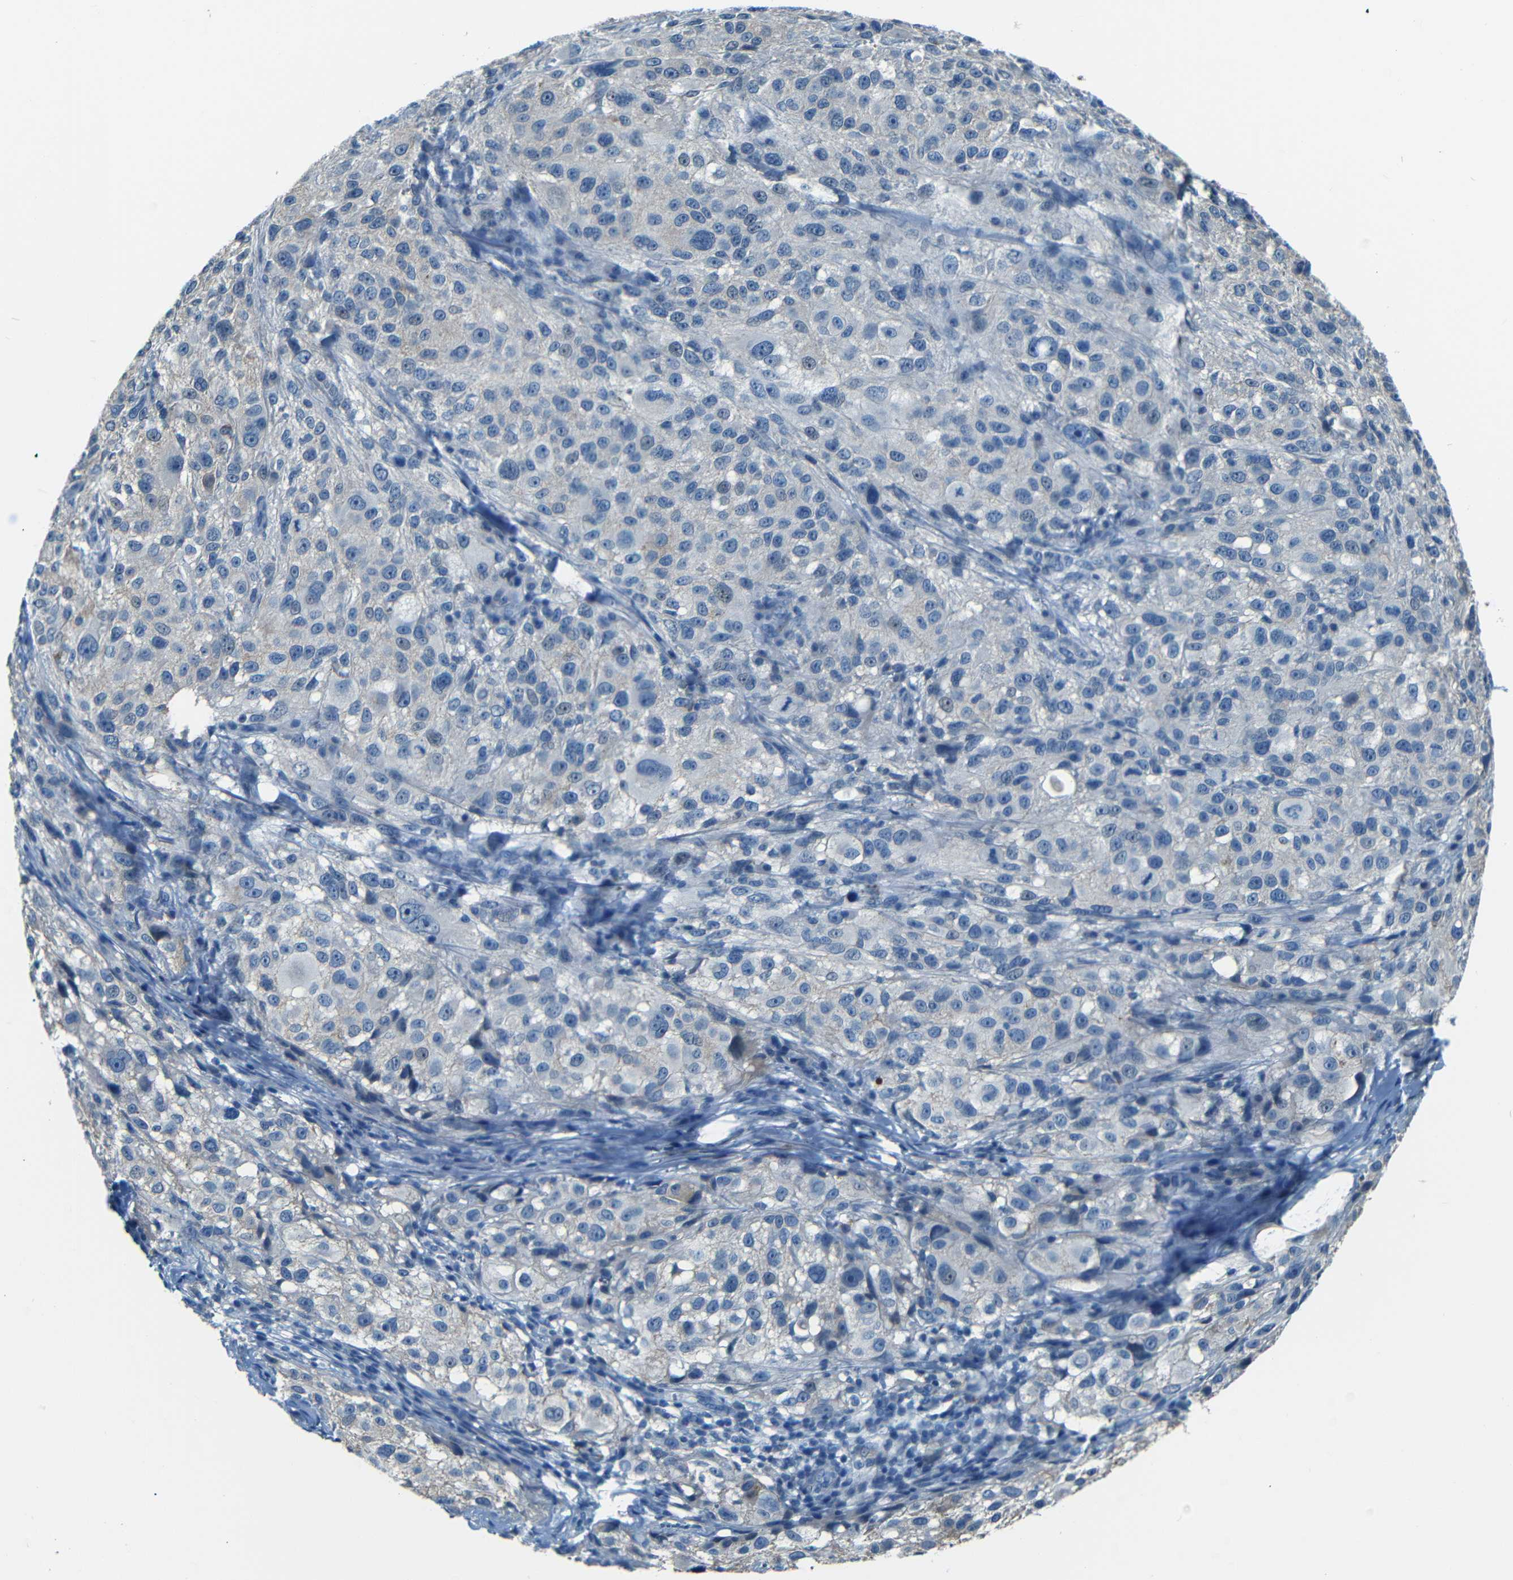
{"staining": {"intensity": "weak", "quantity": "<25%", "location": "cytoplasmic/membranous"}, "tissue": "melanoma", "cell_type": "Tumor cells", "image_type": "cancer", "snomed": [{"axis": "morphology", "description": "Necrosis, NOS"}, {"axis": "morphology", "description": "Malignant melanoma, NOS"}, {"axis": "topography", "description": "Skin"}], "caption": "An immunohistochemistry image of melanoma is shown. There is no staining in tumor cells of melanoma. The staining is performed using DAB brown chromogen with nuclei counter-stained in using hematoxylin.", "gene": "ZMAT1", "patient": {"sex": "female", "age": 87}}